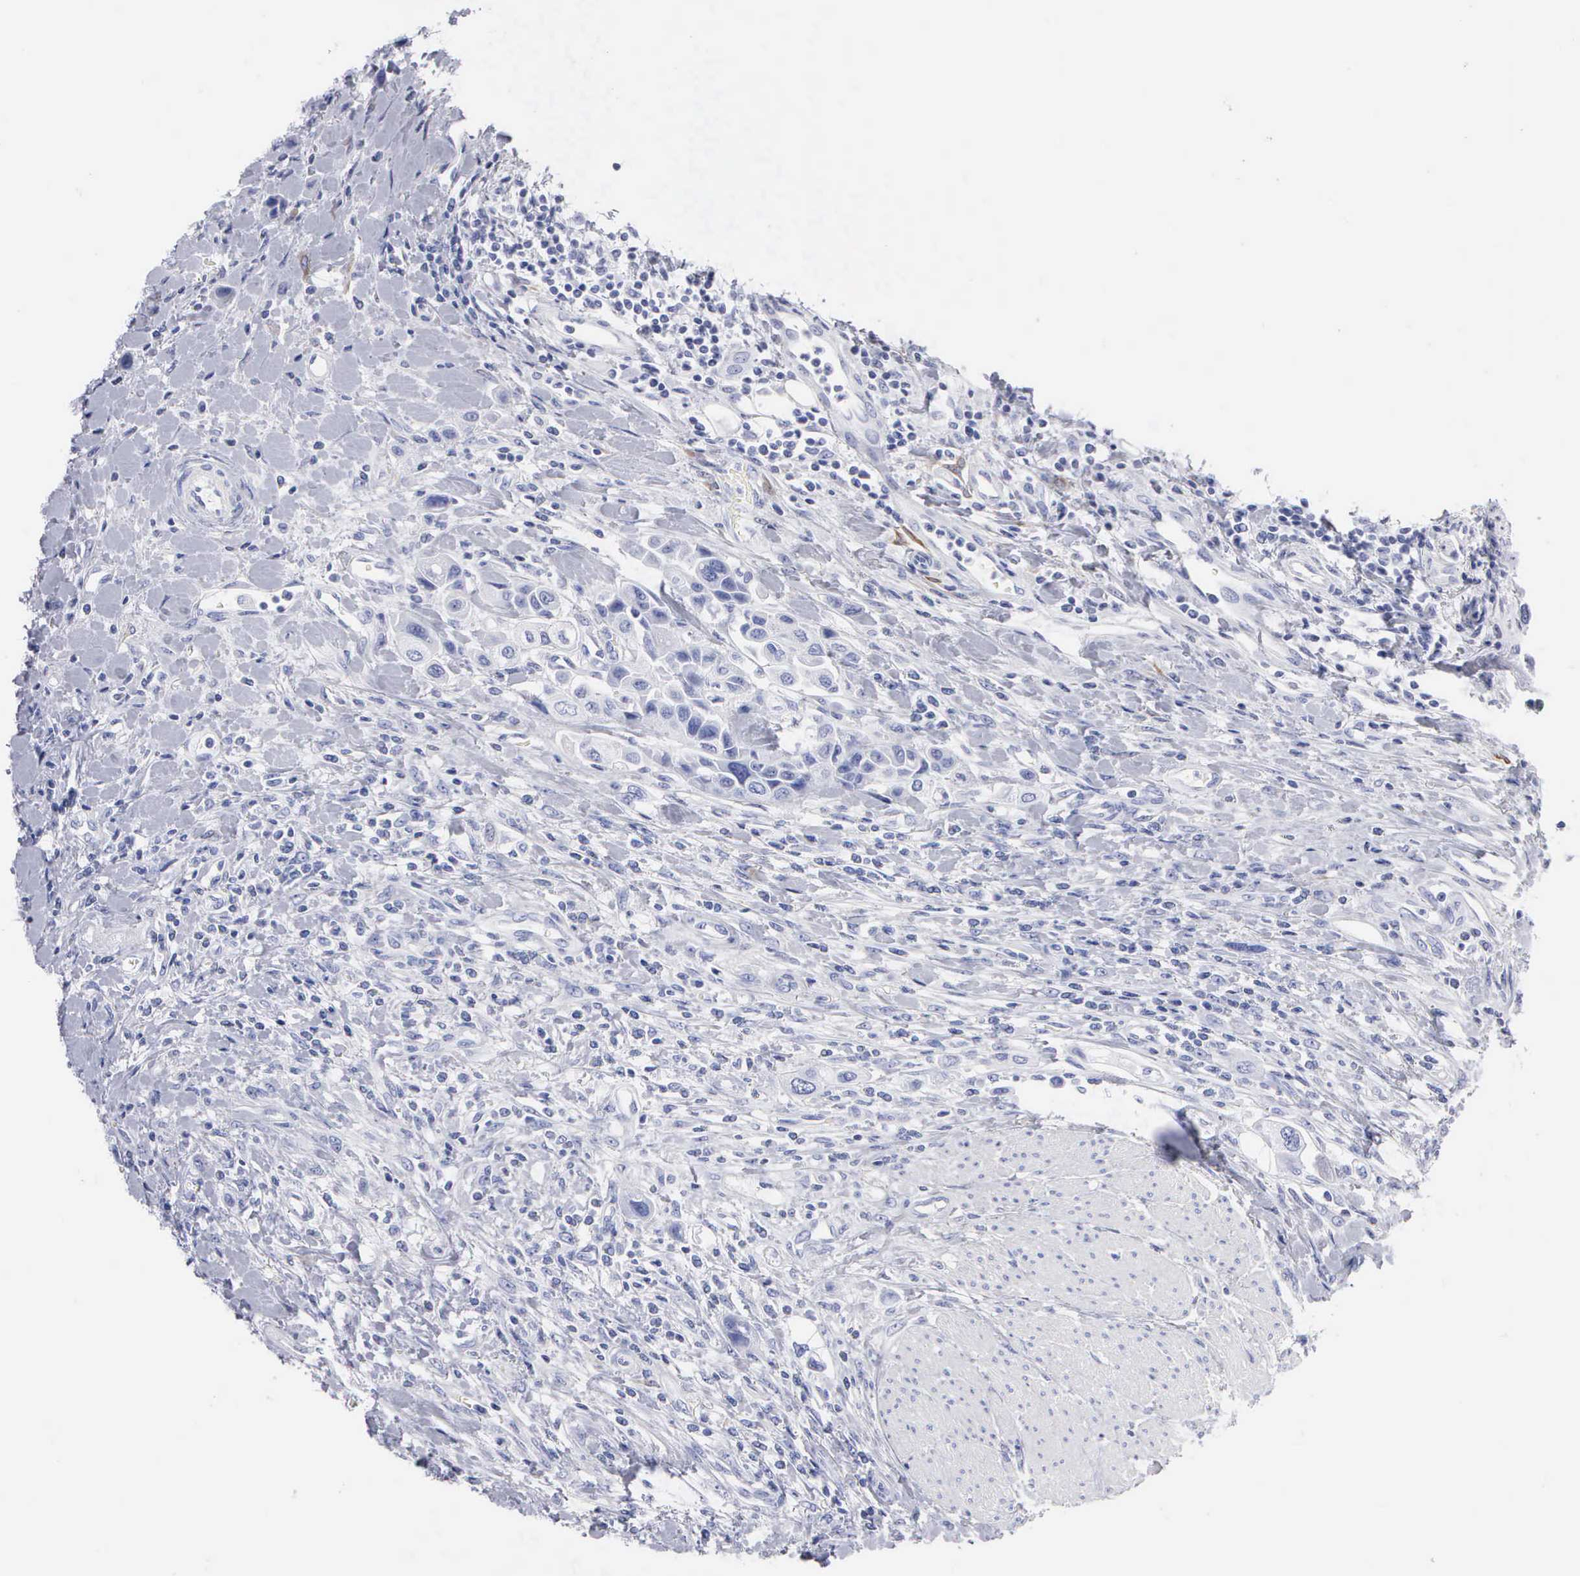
{"staining": {"intensity": "negative", "quantity": "none", "location": "none"}, "tissue": "urothelial cancer", "cell_type": "Tumor cells", "image_type": "cancer", "snomed": [{"axis": "morphology", "description": "Urothelial carcinoma, High grade"}, {"axis": "topography", "description": "Urinary bladder"}], "caption": "Urothelial carcinoma (high-grade) was stained to show a protein in brown. There is no significant staining in tumor cells. (DAB (3,3'-diaminobenzidine) immunohistochemistry with hematoxylin counter stain).", "gene": "CYP19A1", "patient": {"sex": "male", "age": 50}}